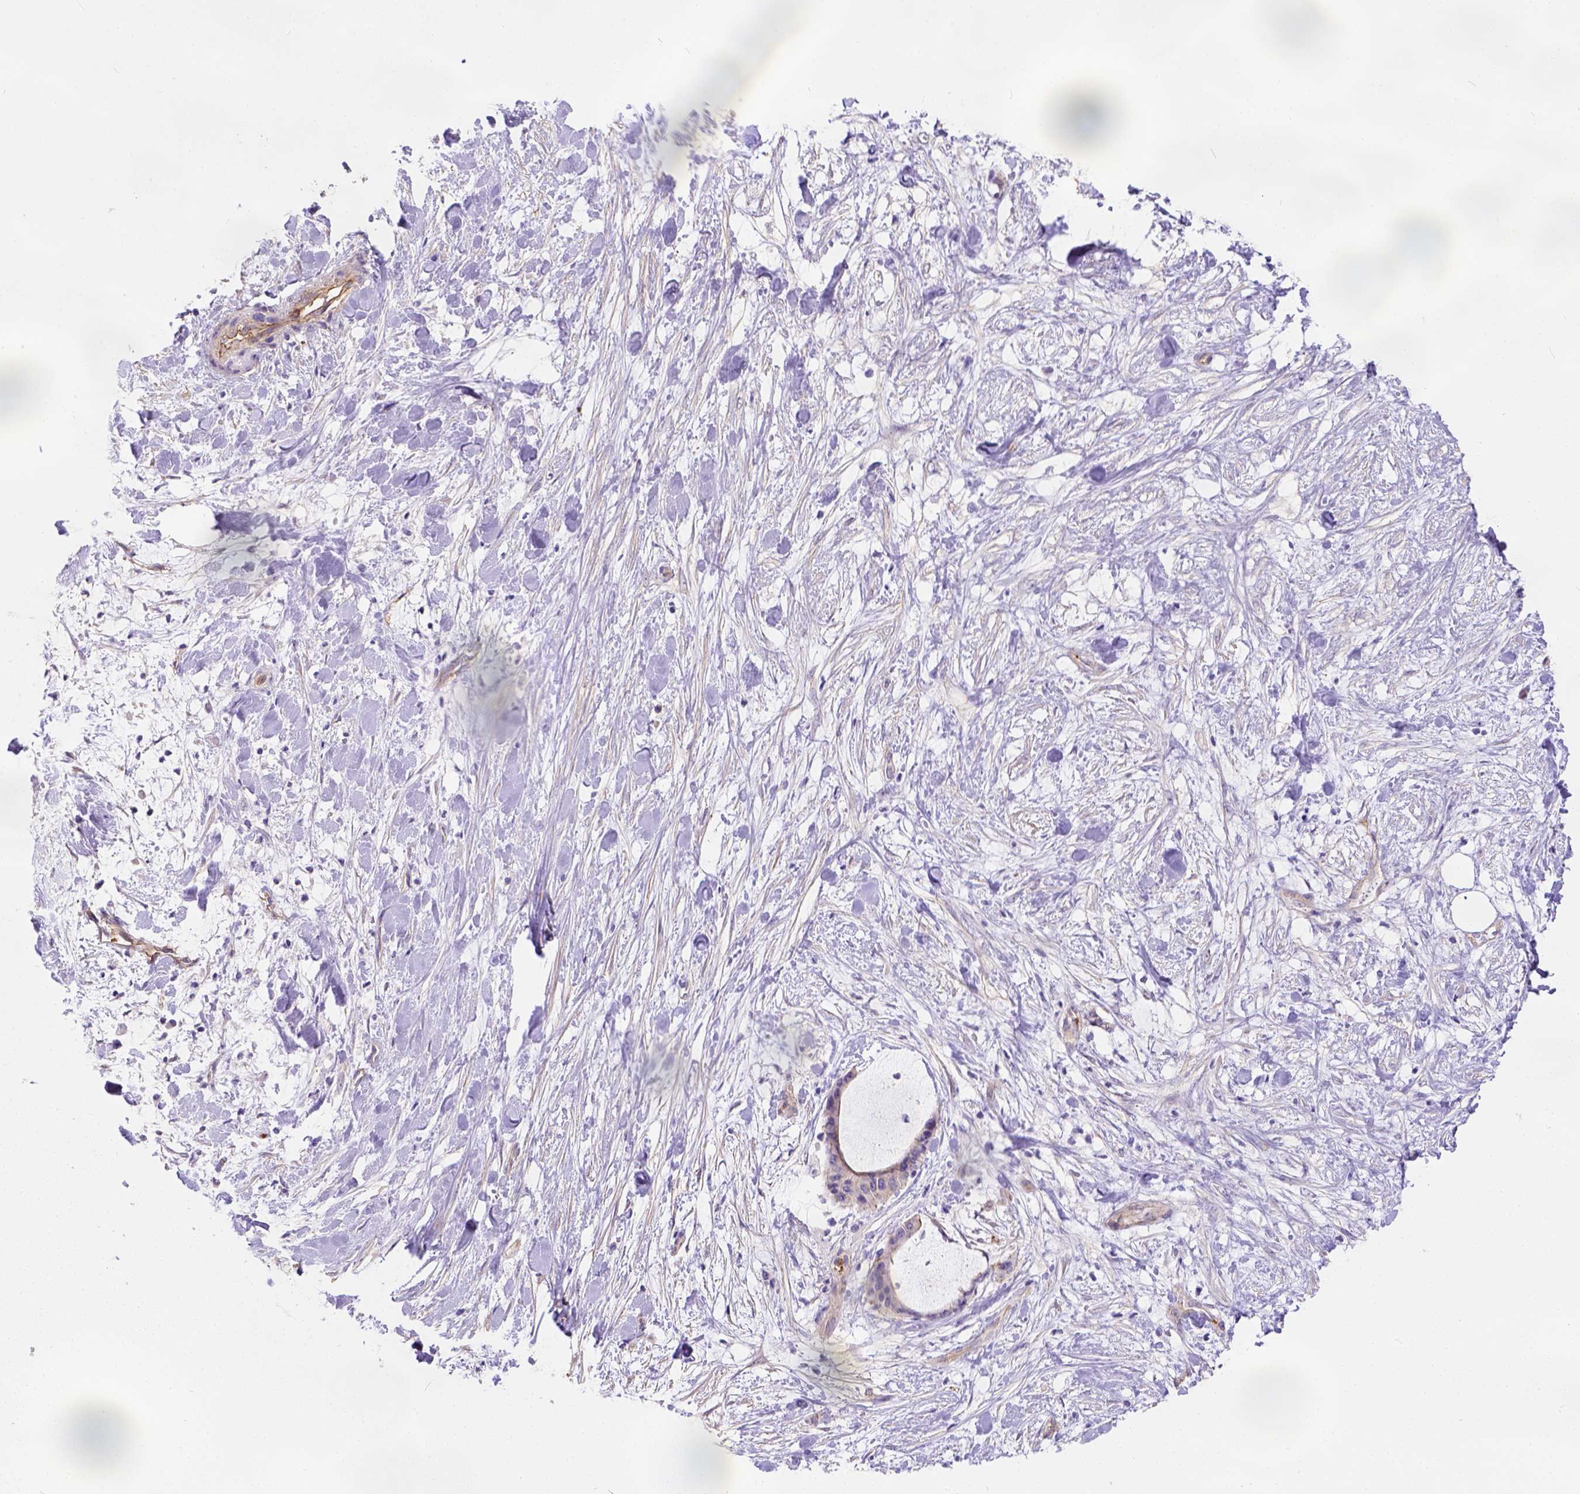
{"staining": {"intensity": "weak", "quantity": "25%-75%", "location": "cytoplasmic/membranous"}, "tissue": "liver cancer", "cell_type": "Tumor cells", "image_type": "cancer", "snomed": [{"axis": "morphology", "description": "Cholangiocarcinoma"}, {"axis": "topography", "description": "Liver"}], "caption": "Protein positivity by immunohistochemistry (IHC) exhibits weak cytoplasmic/membranous expression in approximately 25%-75% of tumor cells in cholangiocarcinoma (liver).", "gene": "PHF7", "patient": {"sex": "female", "age": 73}}